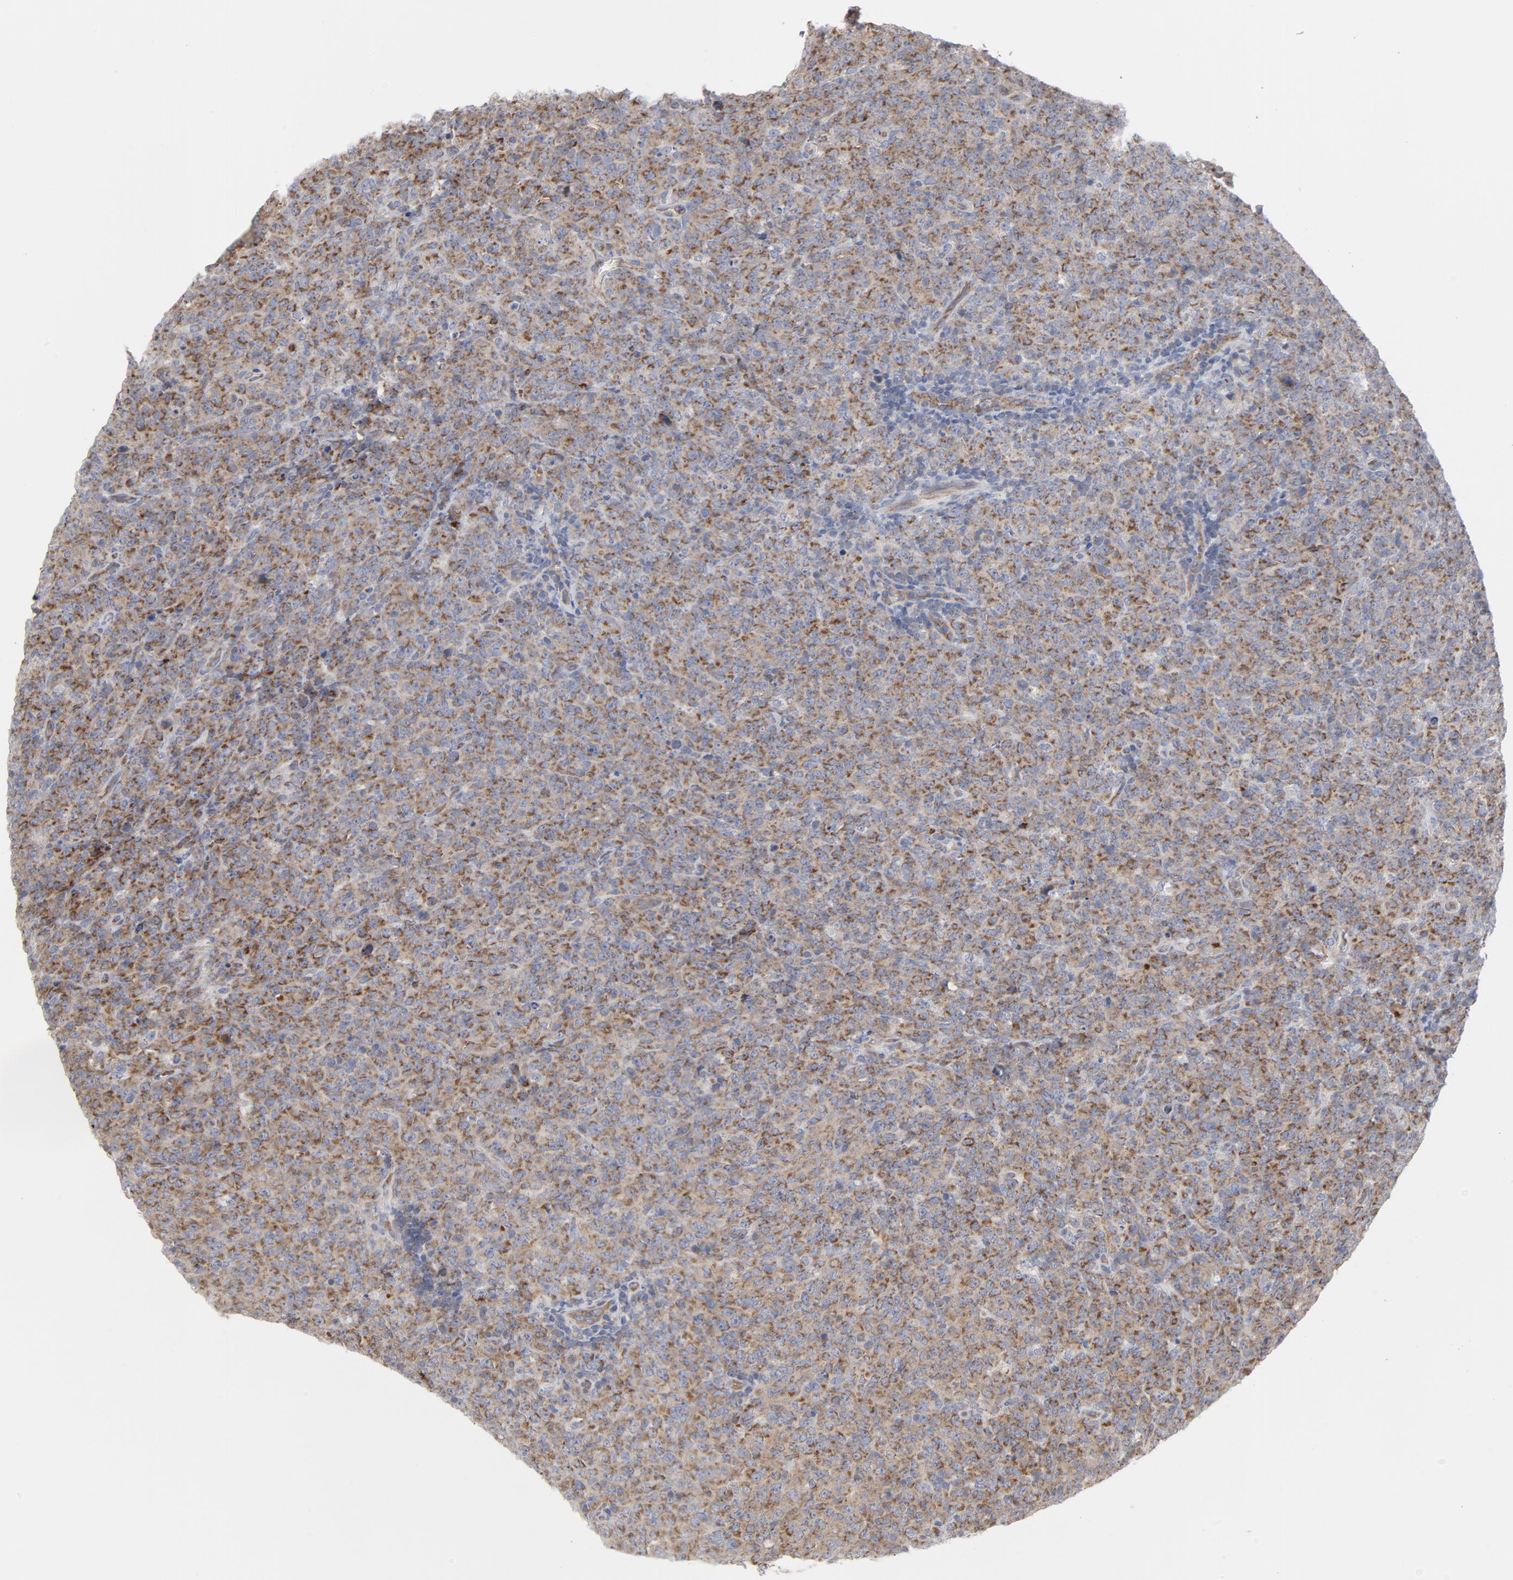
{"staining": {"intensity": "weak", "quantity": ">75%", "location": "cytoplasmic/membranous"}, "tissue": "lymphoma", "cell_type": "Tumor cells", "image_type": "cancer", "snomed": [{"axis": "morphology", "description": "Malignant lymphoma, non-Hodgkin's type, High grade"}, {"axis": "topography", "description": "Tonsil"}], "caption": "IHC of high-grade malignant lymphoma, non-Hodgkin's type displays low levels of weak cytoplasmic/membranous positivity in approximately >75% of tumor cells.", "gene": "OXA1L", "patient": {"sex": "female", "age": 36}}